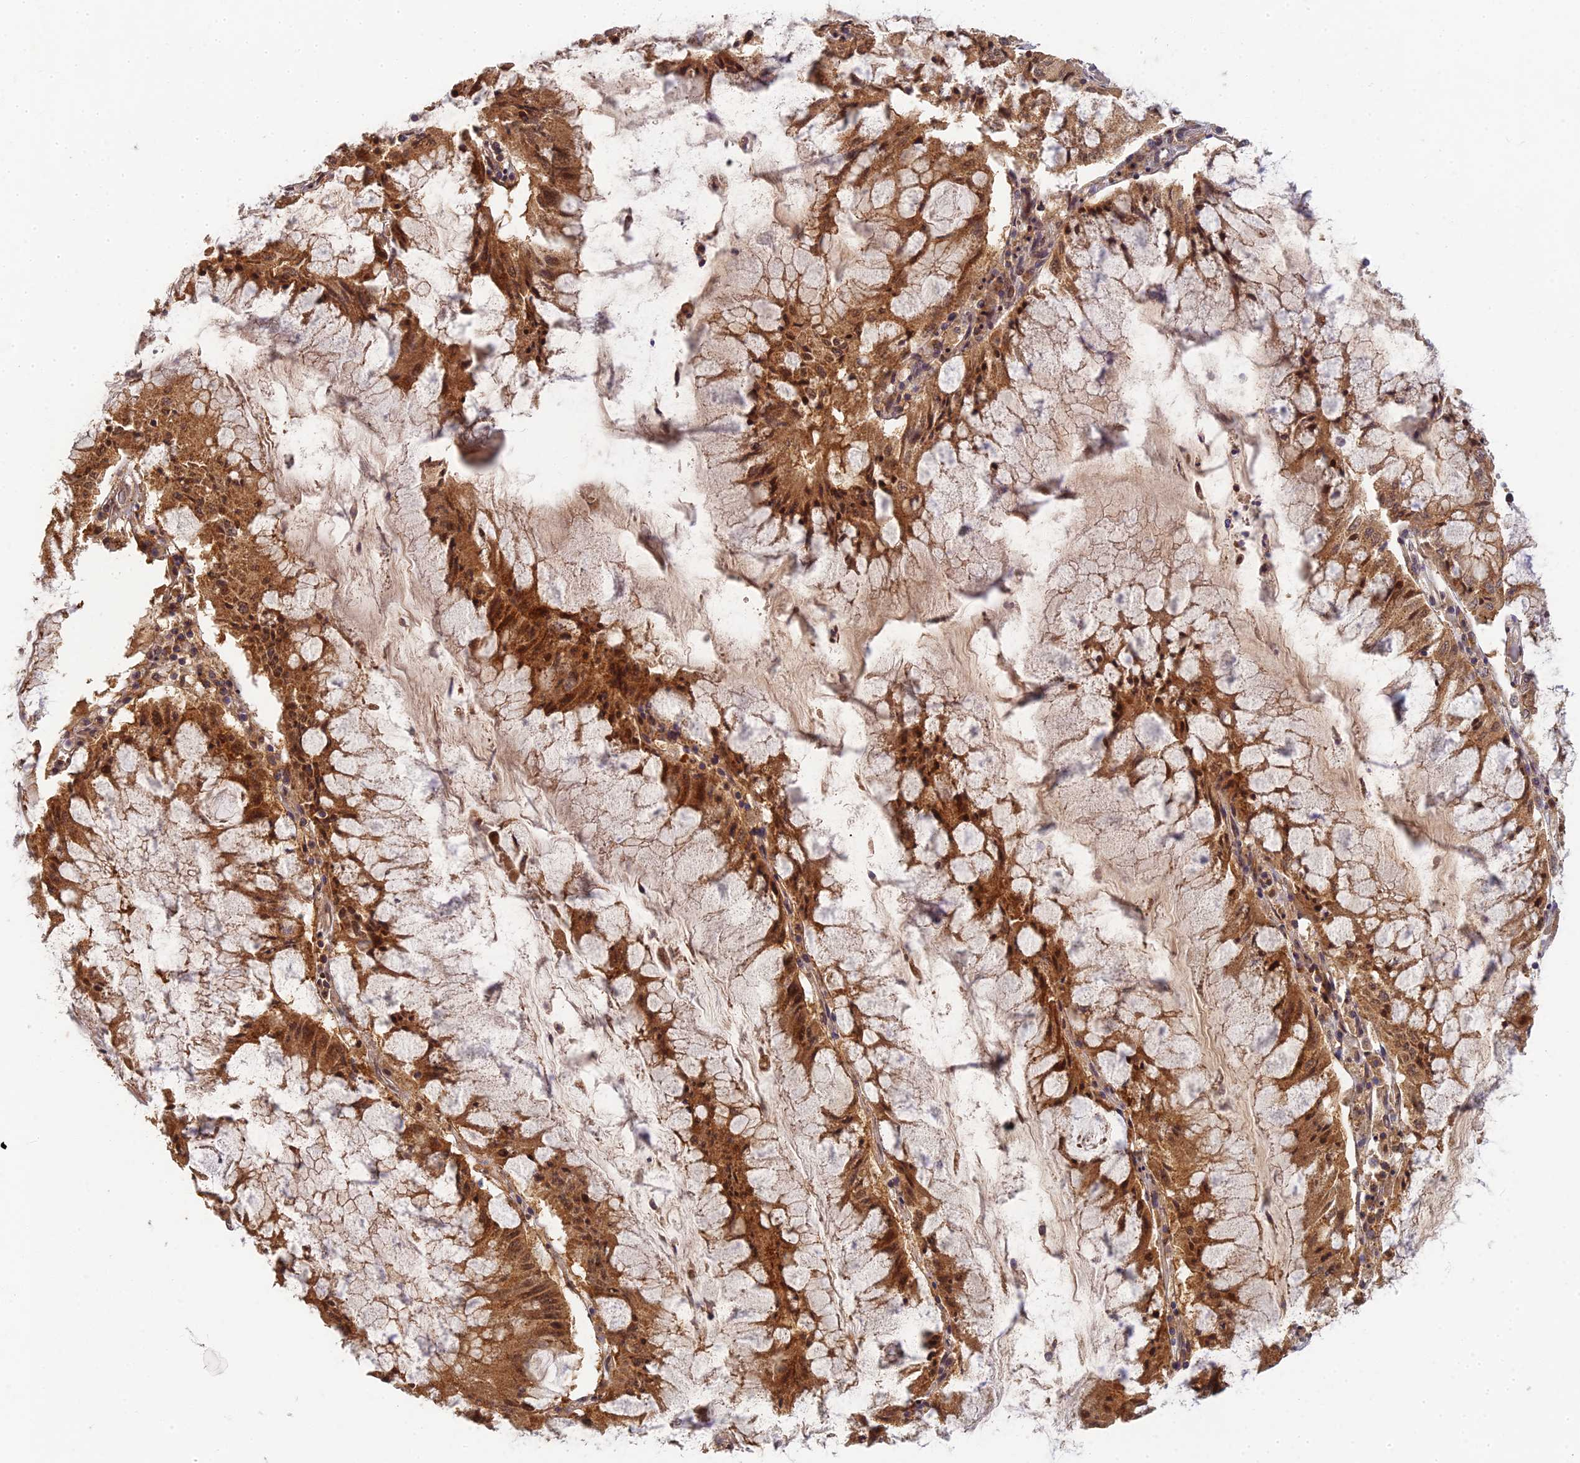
{"staining": {"intensity": "strong", "quantity": ">75%", "location": "cytoplasmic/membranous"}, "tissue": "pancreatic cancer", "cell_type": "Tumor cells", "image_type": "cancer", "snomed": [{"axis": "morphology", "description": "Adenocarcinoma, NOS"}, {"axis": "topography", "description": "Pancreas"}], "caption": "Immunohistochemical staining of human pancreatic cancer demonstrates high levels of strong cytoplasmic/membranous protein positivity in about >75% of tumor cells. (Stains: DAB (3,3'-diaminobenzidine) in brown, nuclei in blue, Microscopy: brightfield microscopy at high magnification).", "gene": "RGL3", "patient": {"sex": "female", "age": 50}}